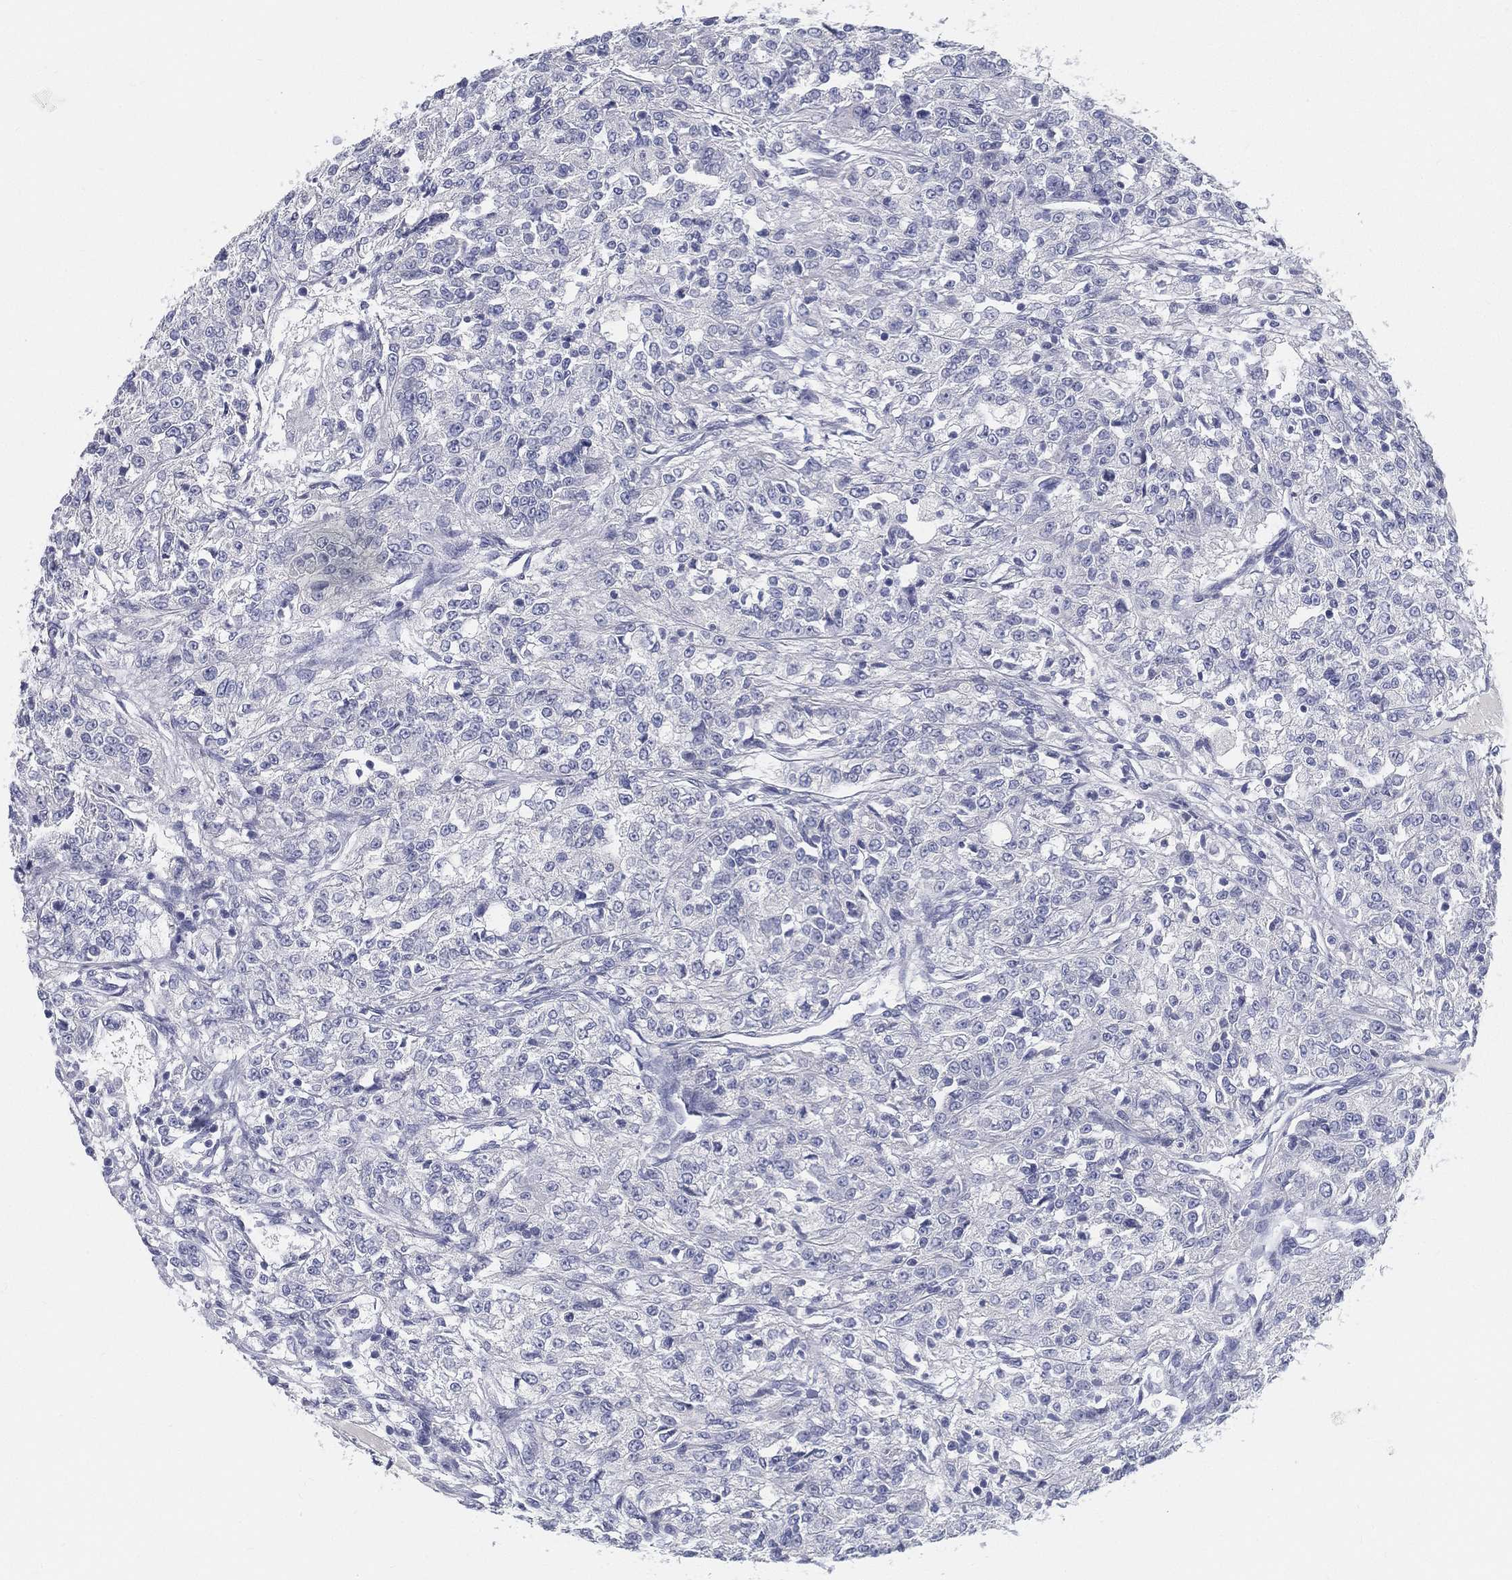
{"staining": {"intensity": "negative", "quantity": "none", "location": "none"}, "tissue": "renal cancer", "cell_type": "Tumor cells", "image_type": "cancer", "snomed": [{"axis": "morphology", "description": "Adenocarcinoma, NOS"}, {"axis": "topography", "description": "Kidney"}], "caption": "An IHC micrograph of renal cancer (adenocarcinoma) is shown. There is no staining in tumor cells of renal cancer (adenocarcinoma). (DAB IHC visualized using brightfield microscopy, high magnification).", "gene": "STS", "patient": {"sex": "female", "age": 63}}